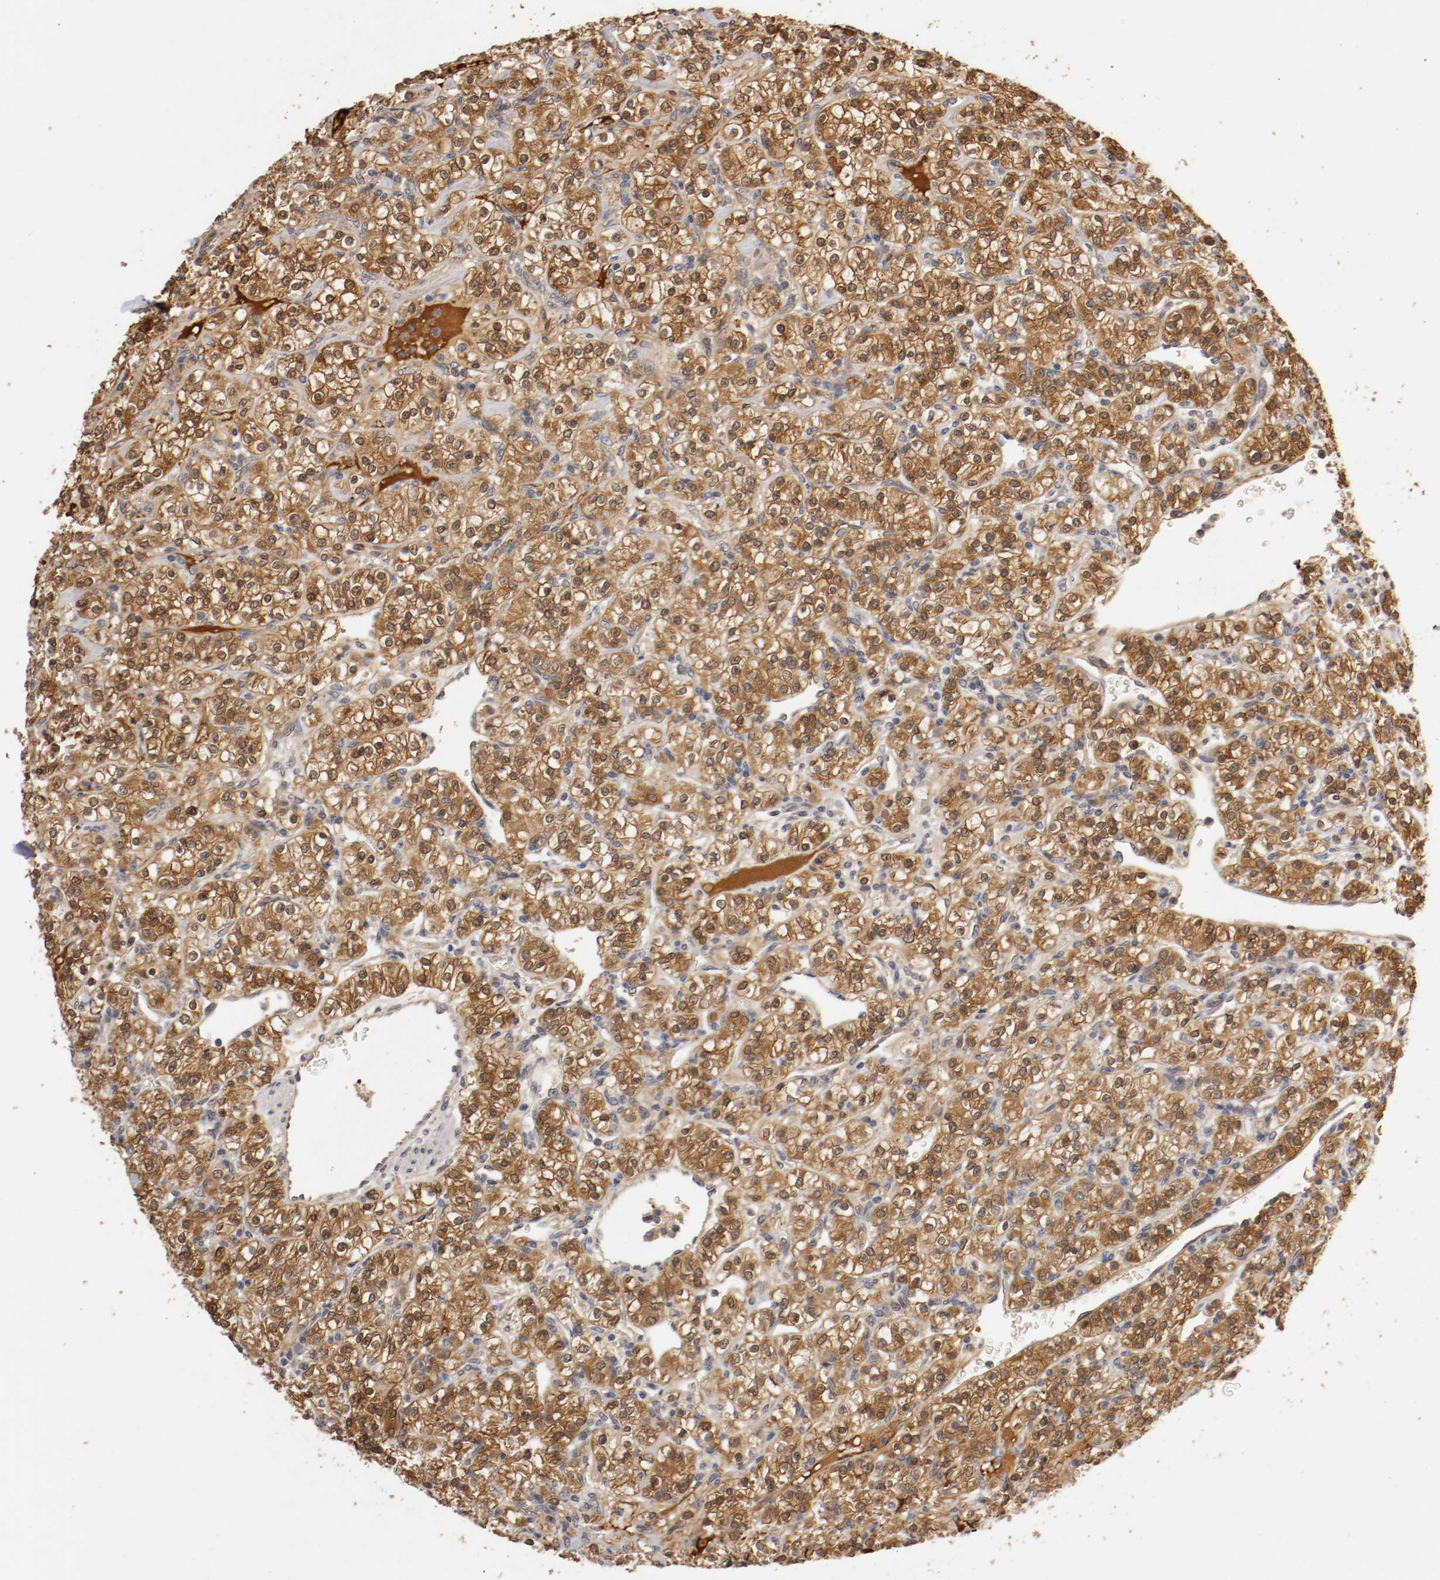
{"staining": {"intensity": "strong", "quantity": "25%-75%", "location": "cytoplasmic/membranous,nuclear"}, "tissue": "renal cancer", "cell_type": "Tumor cells", "image_type": "cancer", "snomed": [{"axis": "morphology", "description": "Adenocarcinoma, NOS"}, {"axis": "topography", "description": "Kidney"}], "caption": "Protein staining displays strong cytoplasmic/membranous and nuclear staining in approximately 25%-75% of tumor cells in renal cancer.", "gene": "TNFRSF1B", "patient": {"sex": "male", "age": 77}}